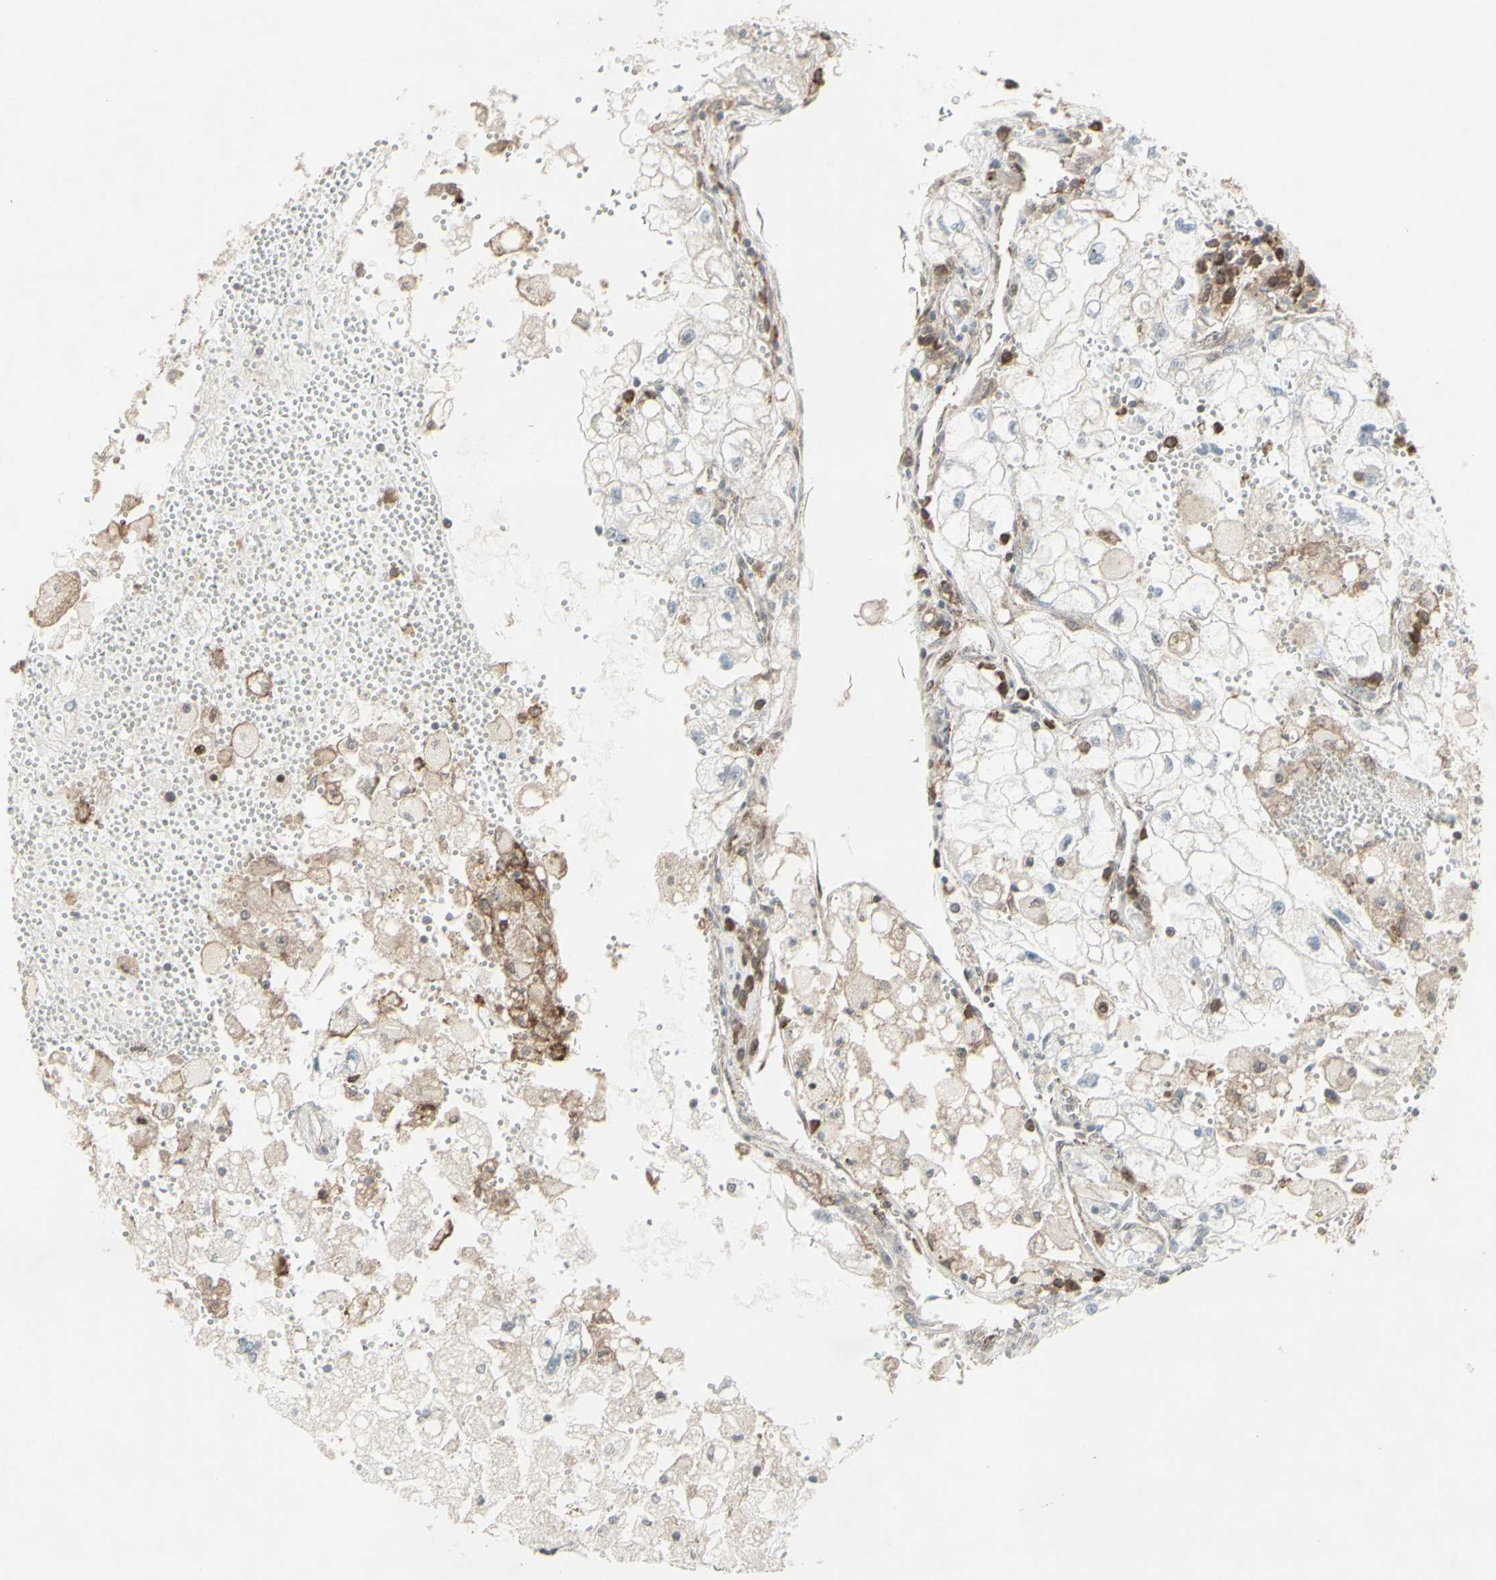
{"staining": {"intensity": "weak", "quantity": "<25%", "location": "nuclear"}, "tissue": "renal cancer", "cell_type": "Tumor cells", "image_type": "cancer", "snomed": [{"axis": "morphology", "description": "Adenocarcinoma, NOS"}, {"axis": "topography", "description": "Kidney"}], "caption": "Tumor cells show no significant staining in renal adenocarcinoma. (IHC, brightfield microscopy, high magnification).", "gene": "CD33", "patient": {"sex": "female", "age": 70}}